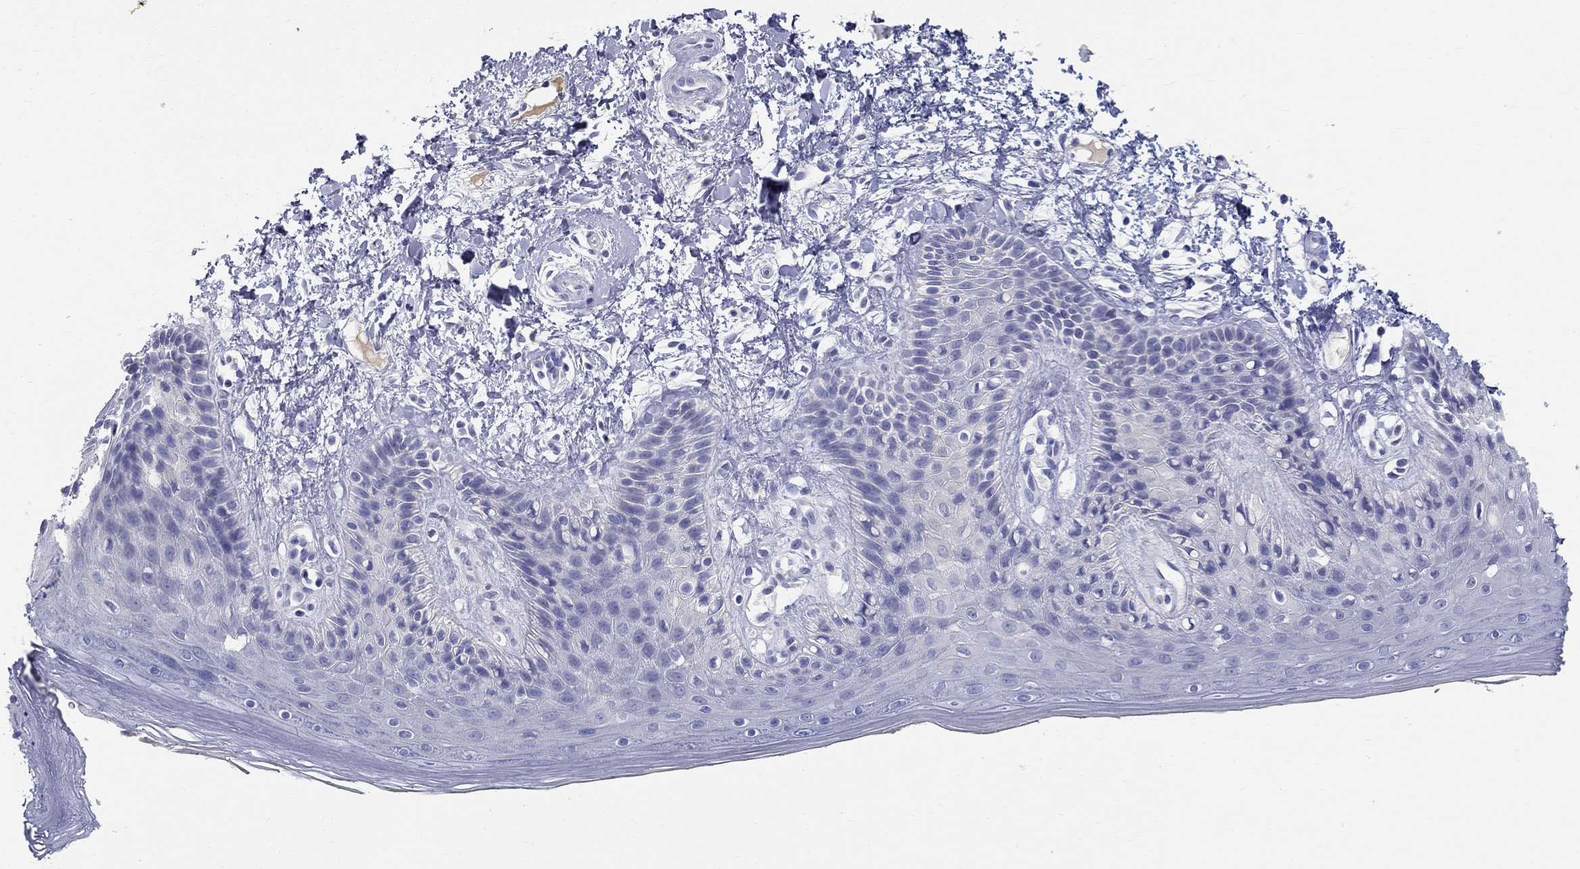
{"staining": {"intensity": "negative", "quantity": "none", "location": "none"}, "tissue": "skin", "cell_type": "Epidermal cells", "image_type": "normal", "snomed": [{"axis": "morphology", "description": "Normal tissue, NOS"}, {"axis": "topography", "description": "Anal"}], "caption": "Immunohistochemistry (IHC) photomicrograph of benign skin stained for a protein (brown), which shows no positivity in epidermal cells. (DAB (3,3'-diaminobenzidine) immunohistochemistry (IHC), high magnification).", "gene": "PHOX2B", "patient": {"sex": "male", "age": 36}}